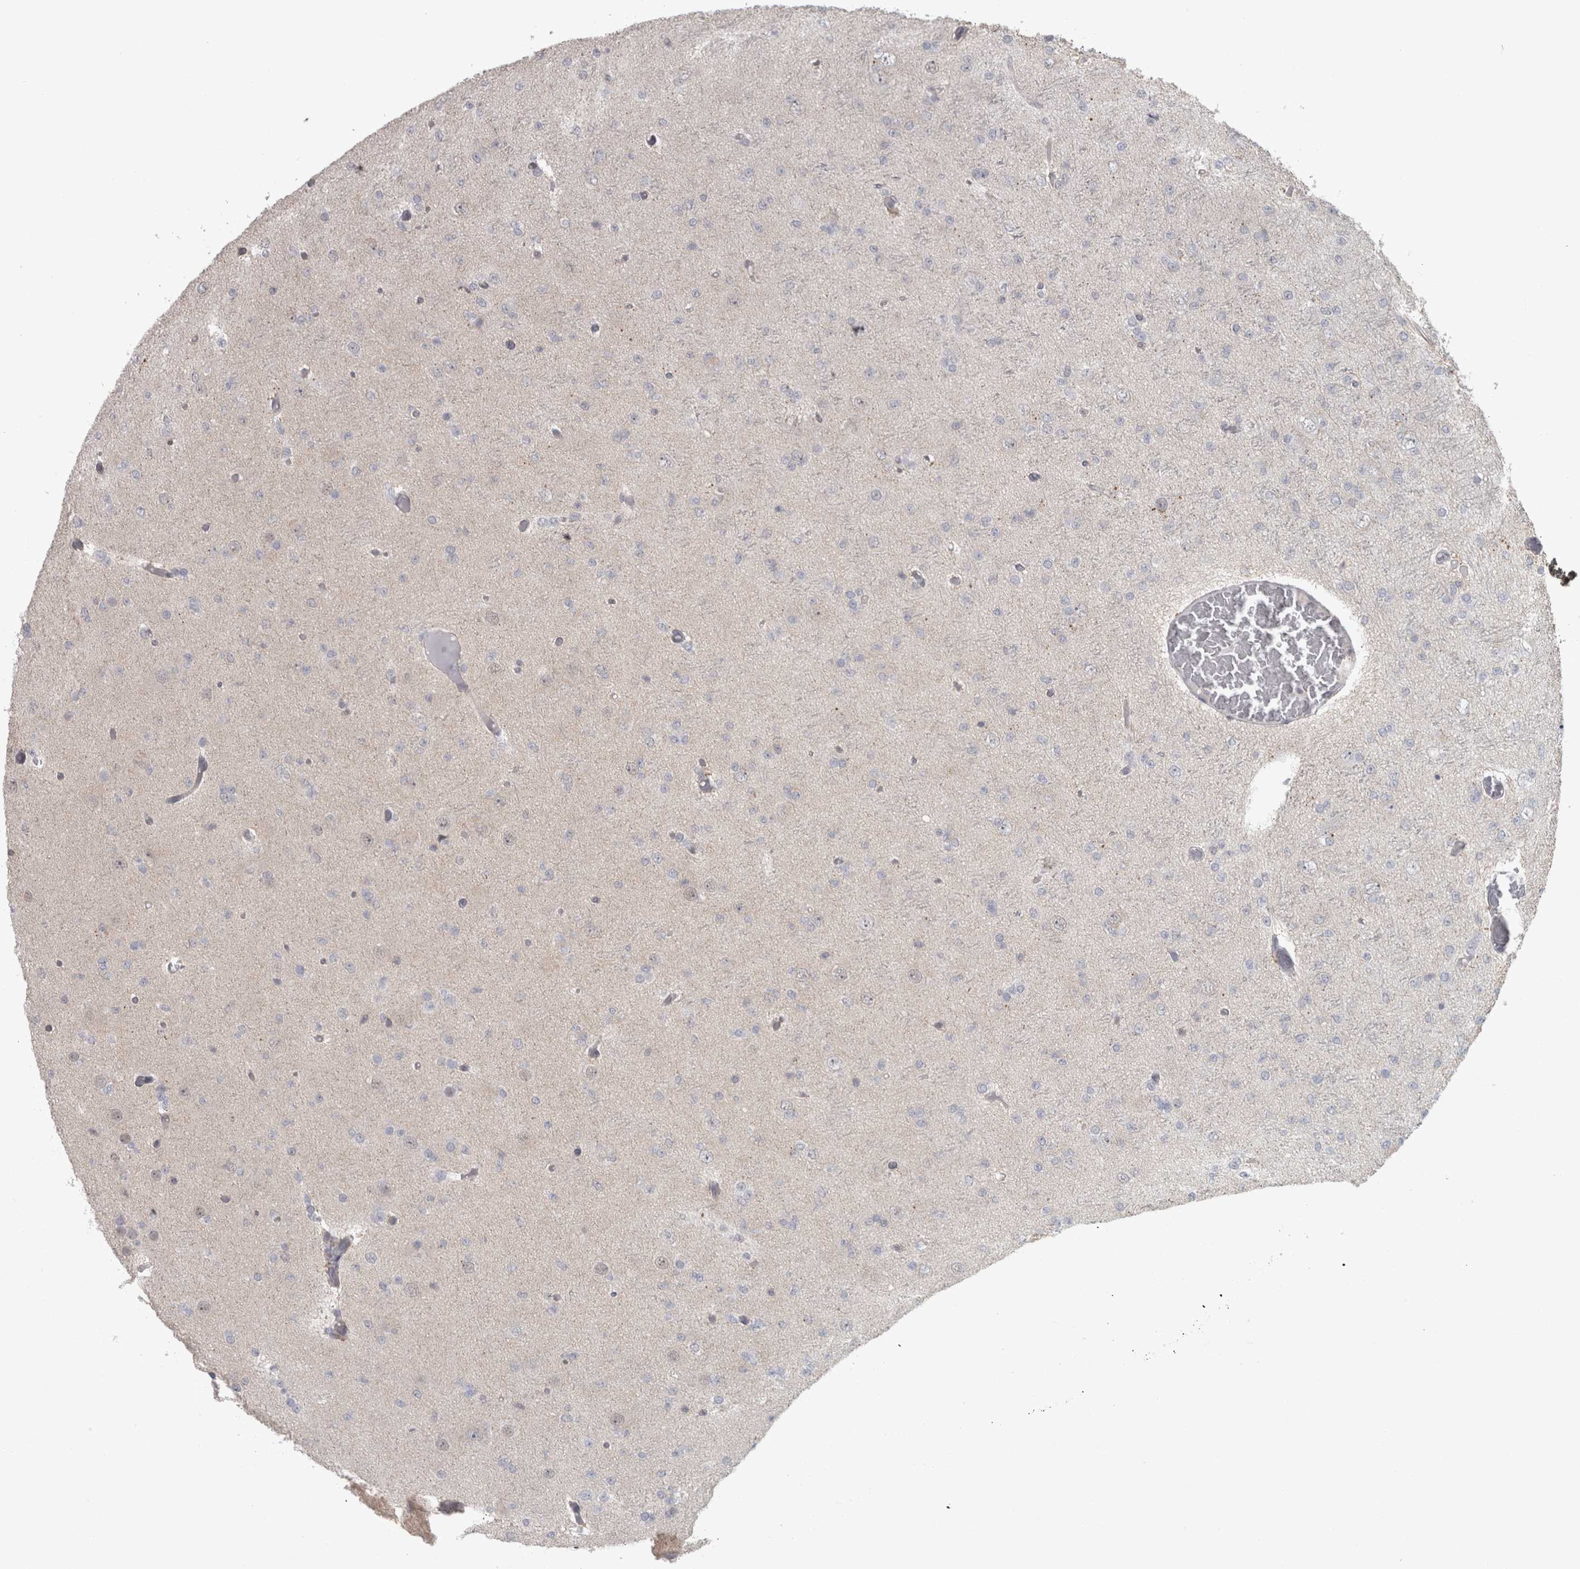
{"staining": {"intensity": "negative", "quantity": "none", "location": "none"}, "tissue": "glioma", "cell_type": "Tumor cells", "image_type": "cancer", "snomed": [{"axis": "morphology", "description": "Glioma, malignant, Low grade"}, {"axis": "topography", "description": "Brain"}], "caption": "The micrograph exhibits no staining of tumor cells in malignant low-grade glioma. (DAB IHC, high magnification).", "gene": "PPP1R12B", "patient": {"sex": "female", "age": 22}}